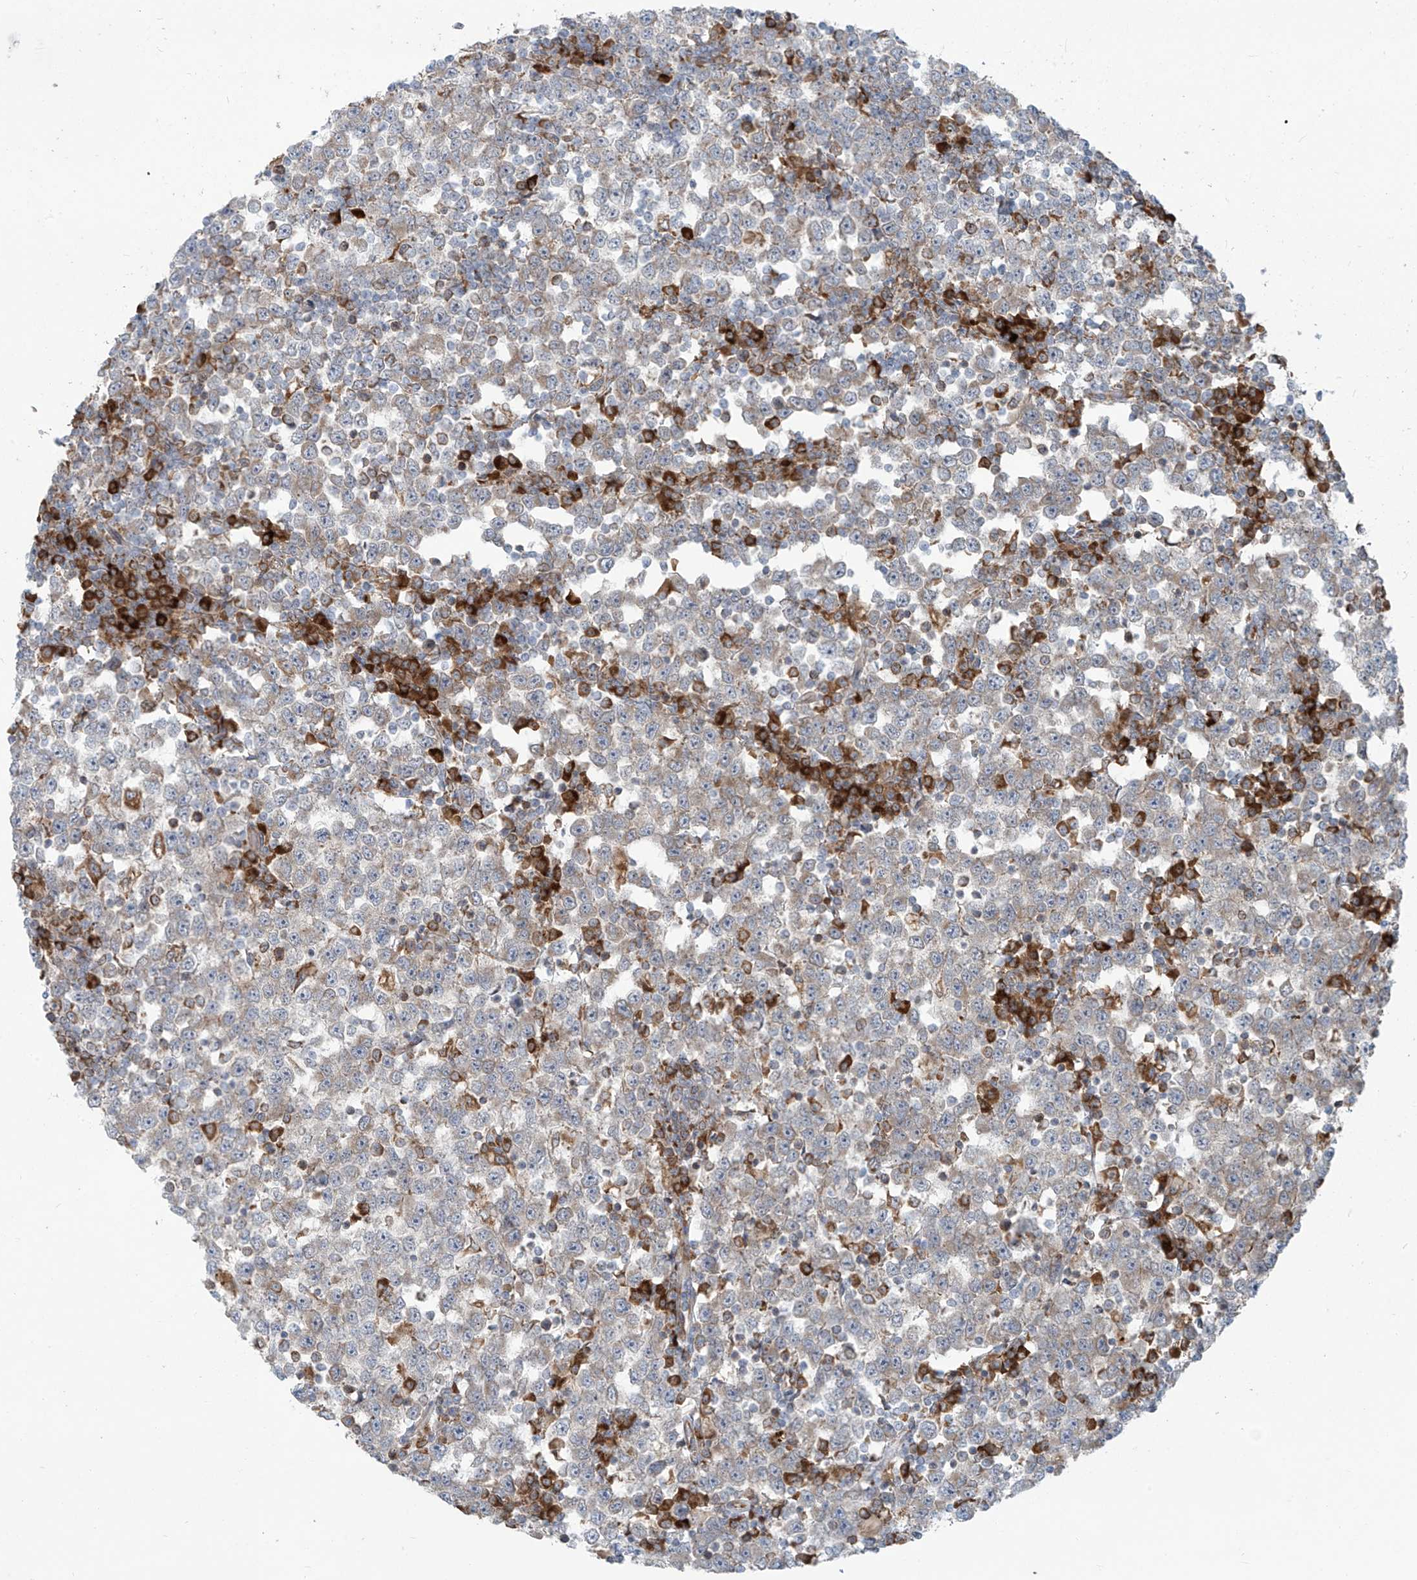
{"staining": {"intensity": "weak", "quantity": "<25%", "location": "cytoplasmic/membranous"}, "tissue": "testis cancer", "cell_type": "Tumor cells", "image_type": "cancer", "snomed": [{"axis": "morphology", "description": "Seminoma, NOS"}, {"axis": "topography", "description": "Testis"}], "caption": "Immunohistochemistry (IHC) of human testis seminoma exhibits no expression in tumor cells.", "gene": "KATNIP", "patient": {"sex": "male", "age": 65}}